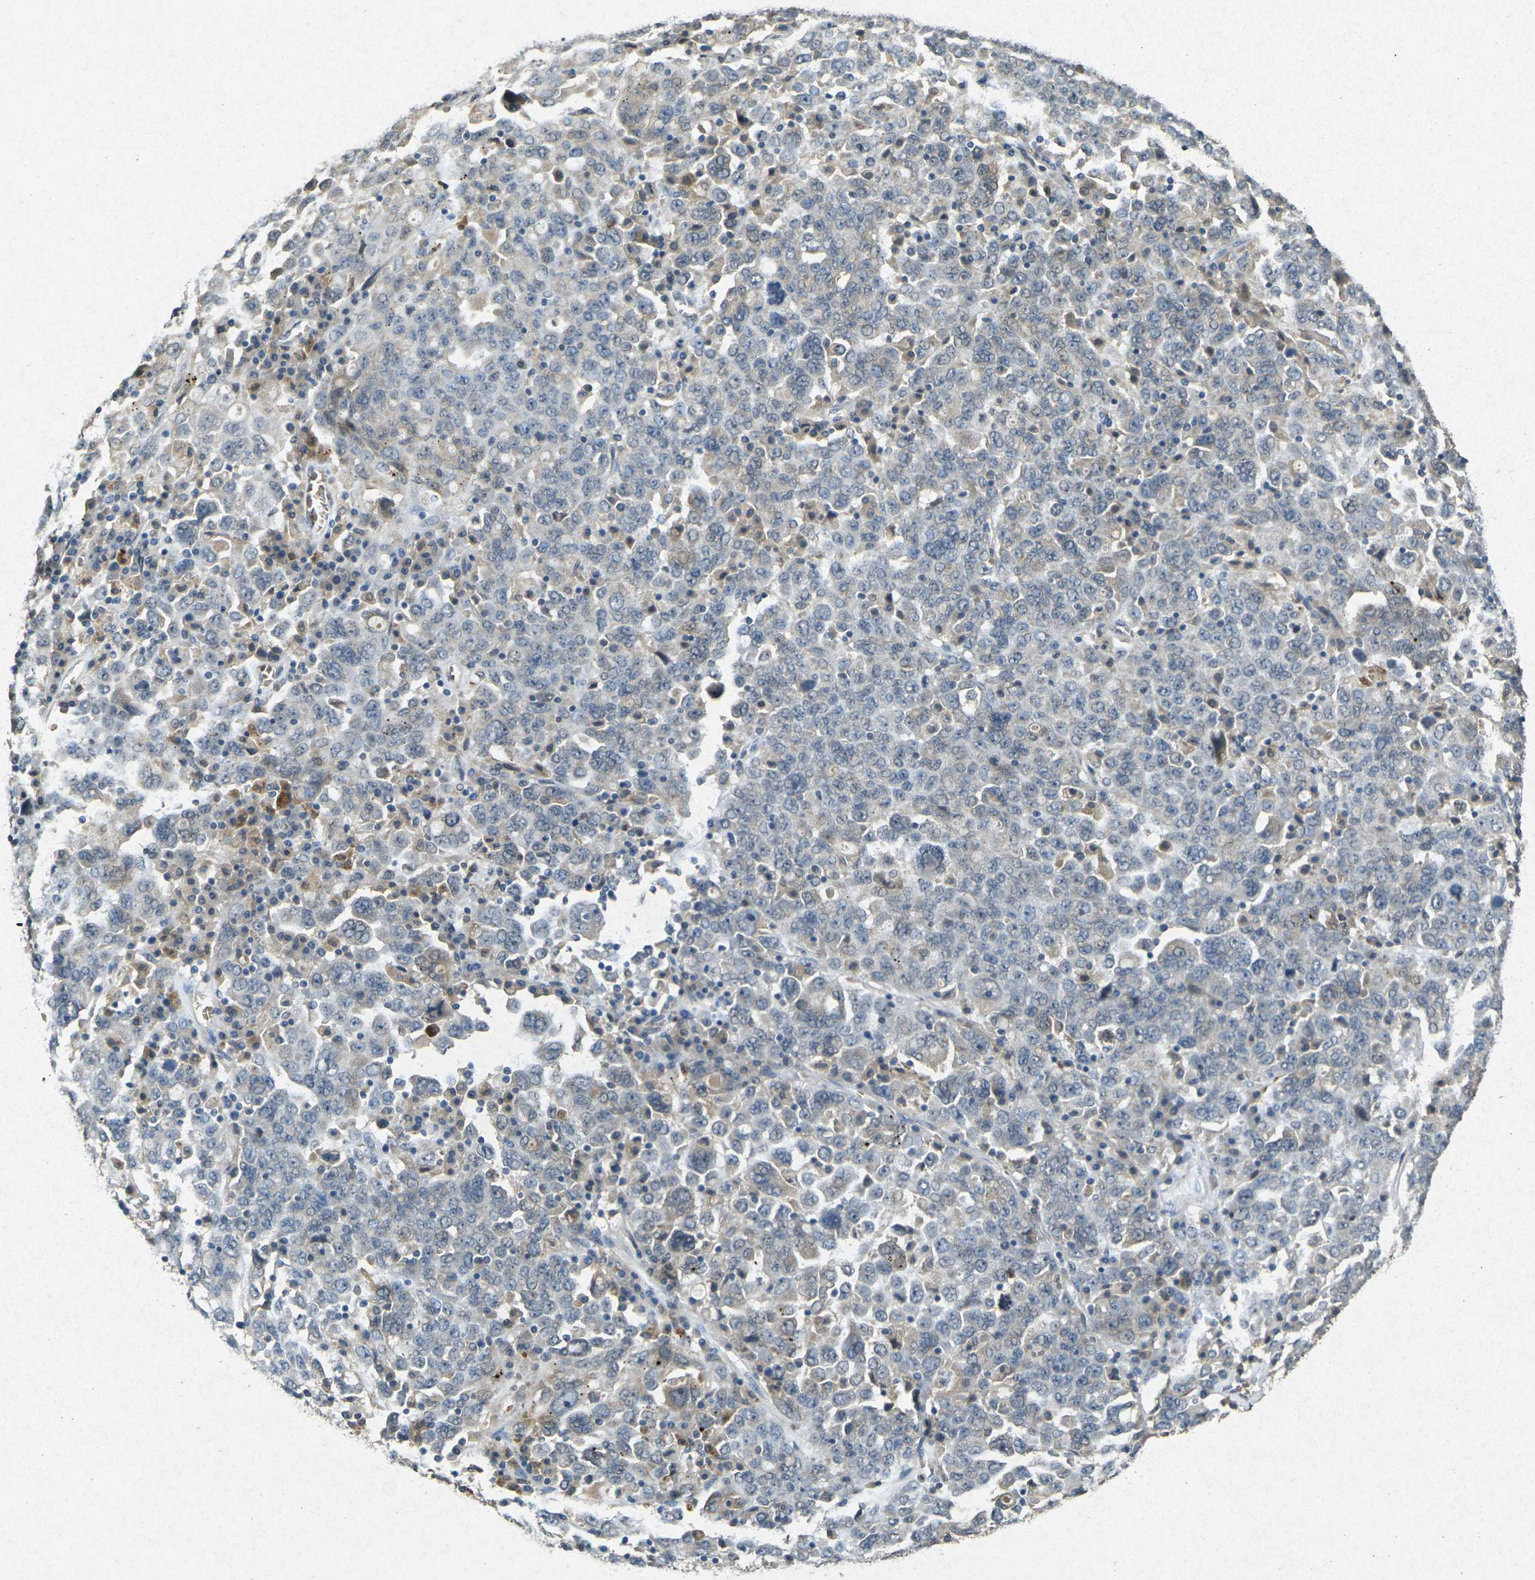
{"staining": {"intensity": "weak", "quantity": "<25%", "location": "cytoplasmic/membranous"}, "tissue": "ovarian cancer", "cell_type": "Tumor cells", "image_type": "cancer", "snomed": [{"axis": "morphology", "description": "Carcinoma, endometroid"}, {"axis": "topography", "description": "Ovary"}], "caption": "Immunohistochemistry of human endometroid carcinoma (ovarian) reveals no expression in tumor cells.", "gene": "RGMA", "patient": {"sex": "female", "age": 62}}